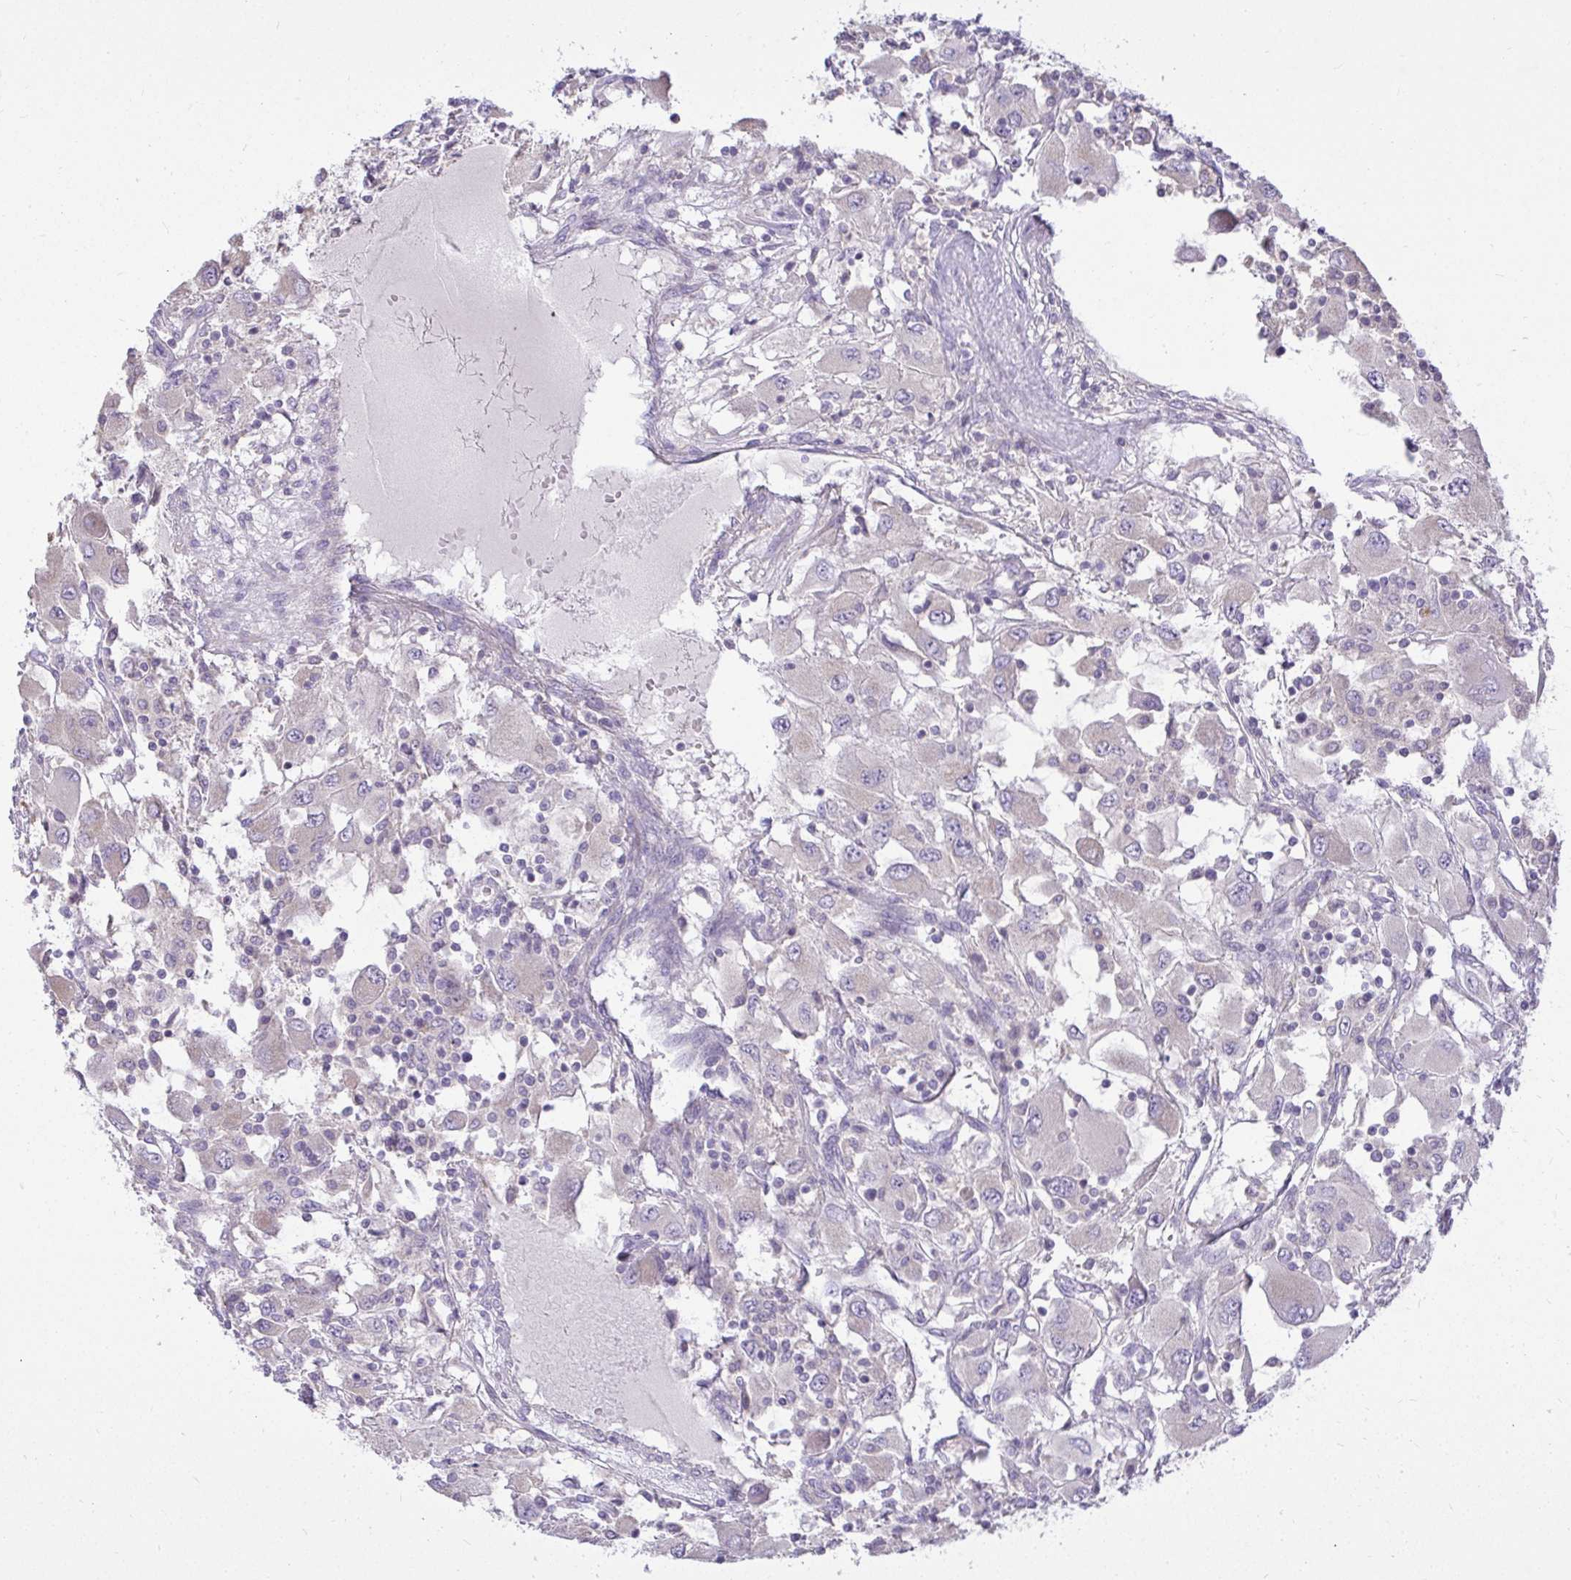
{"staining": {"intensity": "negative", "quantity": "none", "location": "none"}, "tissue": "renal cancer", "cell_type": "Tumor cells", "image_type": "cancer", "snomed": [{"axis": "morphology", "description": "Adenocarcinoma, NOS"}, {"axis": "topography", "description": "Kidney"}], "caption": "A micrograph of adenocarcinoma (renal) stained for a protein reveals no brown staining in tumor cells. (DAB (3,3'-diaminobenzidine) immunohistochemistry with hematoxylin counter stain).", "gene": "STRIP1", "patient": {"sex": "female", "age": 67}}